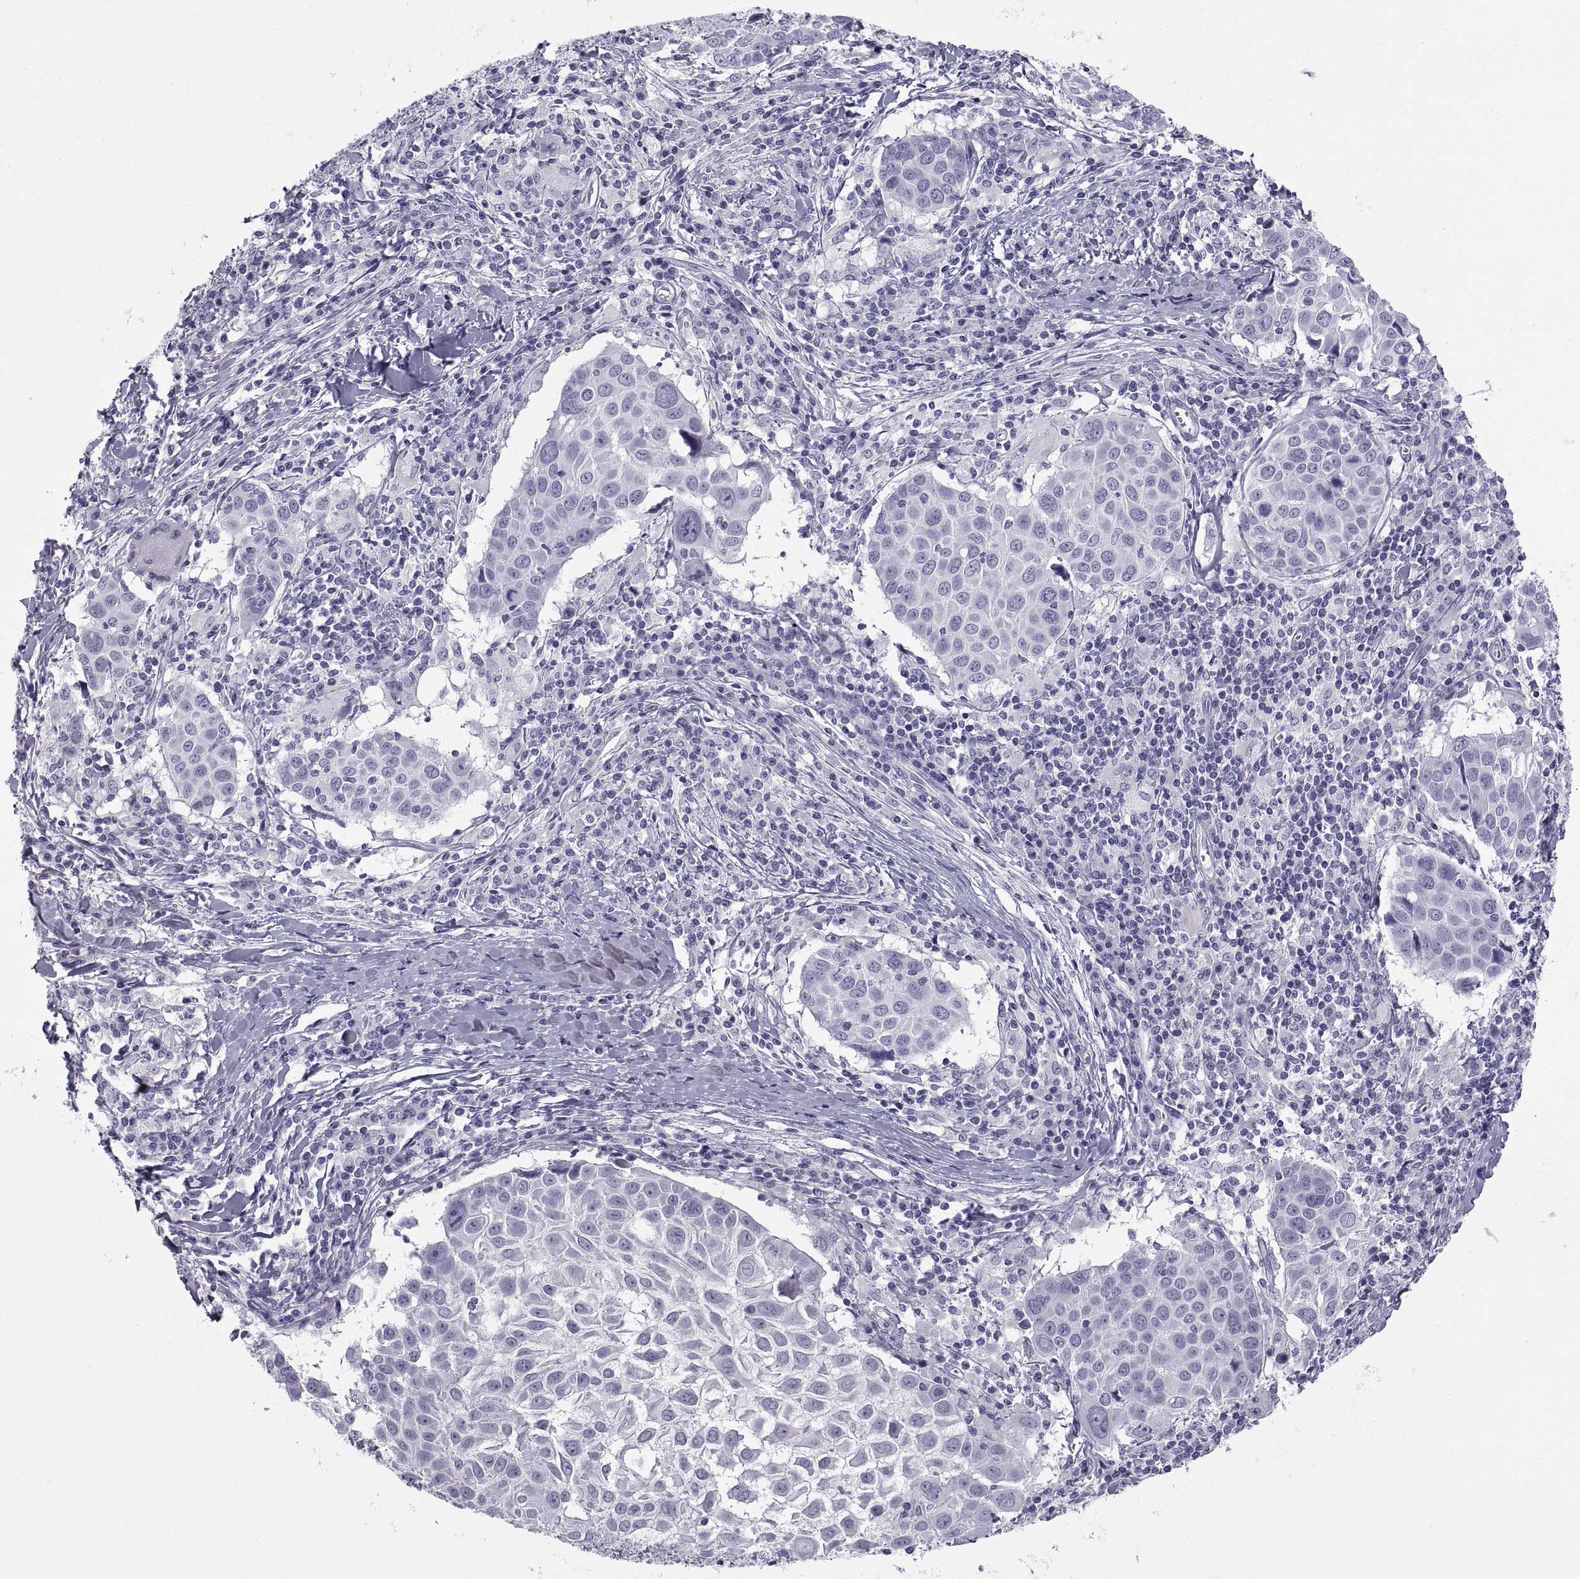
{"staining": {"intensity": "negative", "quantity": "none", "location": "none"}, "tissue": "lung cancer", "cell_type": "Tumor cells", "image_type": "cancer", "snomed": [{"axis": "morphology", "description": "Squamous cell carcinoma, NOS"}, {"axis": "topography", "description": "Lung"}], "caption": "IHC photomicrograph of neoplastic tissue: human lung cancer stained with DAB (3,3'-diaminobenzidine) demonstrates no significant protein expression in tumor cells.", "gene": "PCSK1N", "patient": {"sex": "male", "age": 57}}